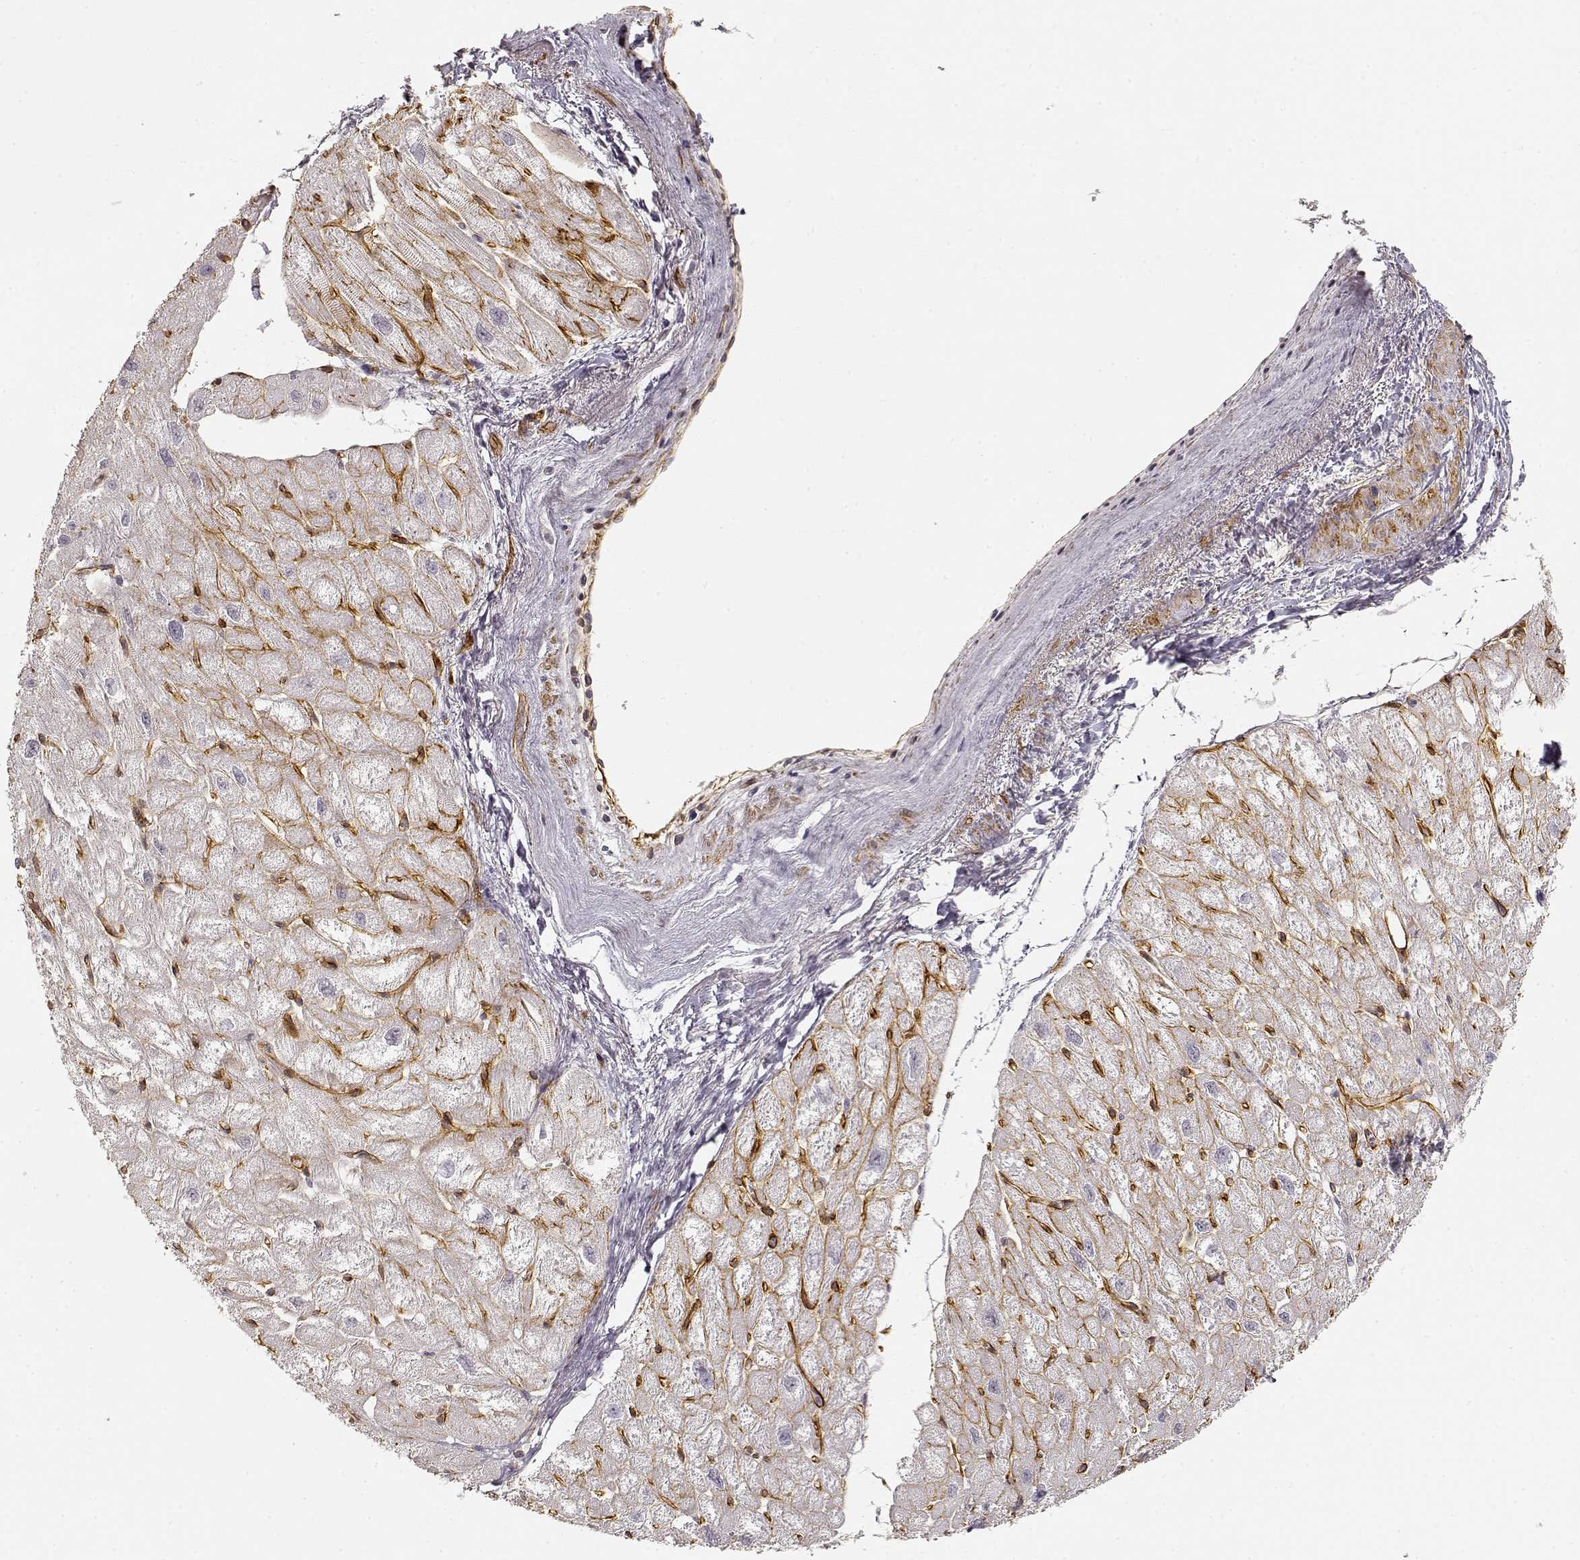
{"staining": {"intensity": "negative", "quantity": "none", "location": "none"}, "tissue": "heart muscle", "cell_type": "Cardiomyocytes", "image_type": "normal", "snomed": [{"axis": "morphology", "description": "Normal tissue, NOS"}, {"axis": "topography", "description": "Heart"}], "caption": "Immunohistochemistry (IHC) photomicrograph of benign heart muscle stained for a protein (brown), which displays no staining in cardiomyocytes.", "gene": "LAMA4", "patient": {"sex": "male", "age": 61}}